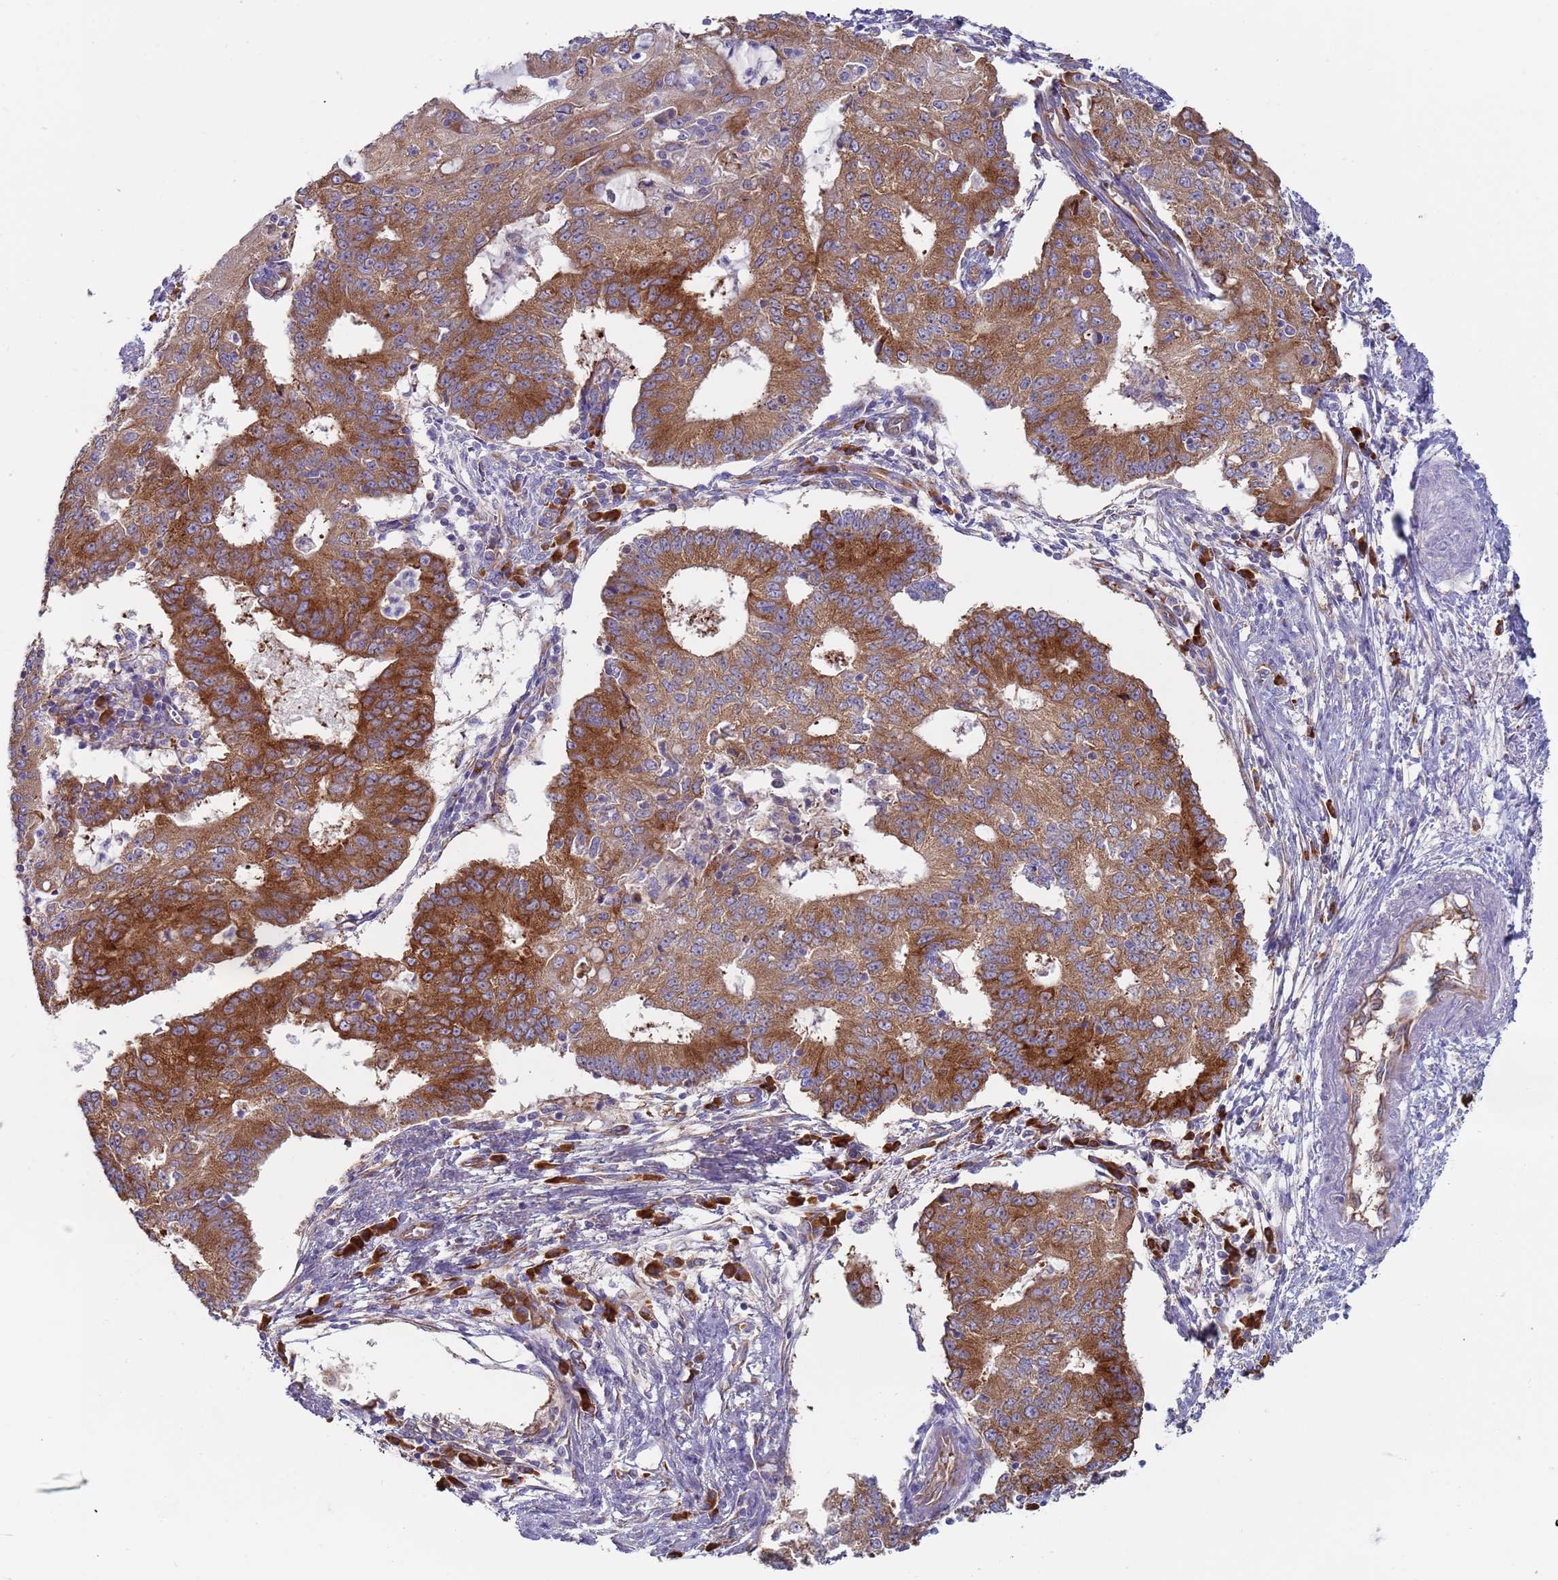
{"staining": {"intensity": "strong", "quantity": "25%-75%", "location": "cytoplasmic/membranous"}, "tissue": "endometrial cancer", "cell_type": "Tumor cells", "image_type": "cancer", "snomed": [{"axis": "morphology", "description": "Adenocarcinoma, NOS"}, {"axis": "topography", "description": "Endometrium"}], "caption": "IHC (DAB (3,3'-diaminobenzidine)) staining of endometrial cancer (adenocarcinoma) reveals strong cytoplasmic/membranous protein expression in about 25%-75% of tumor cells.", "gene": "ZNF844", "patient": {"sex": "female", "age": 56}}